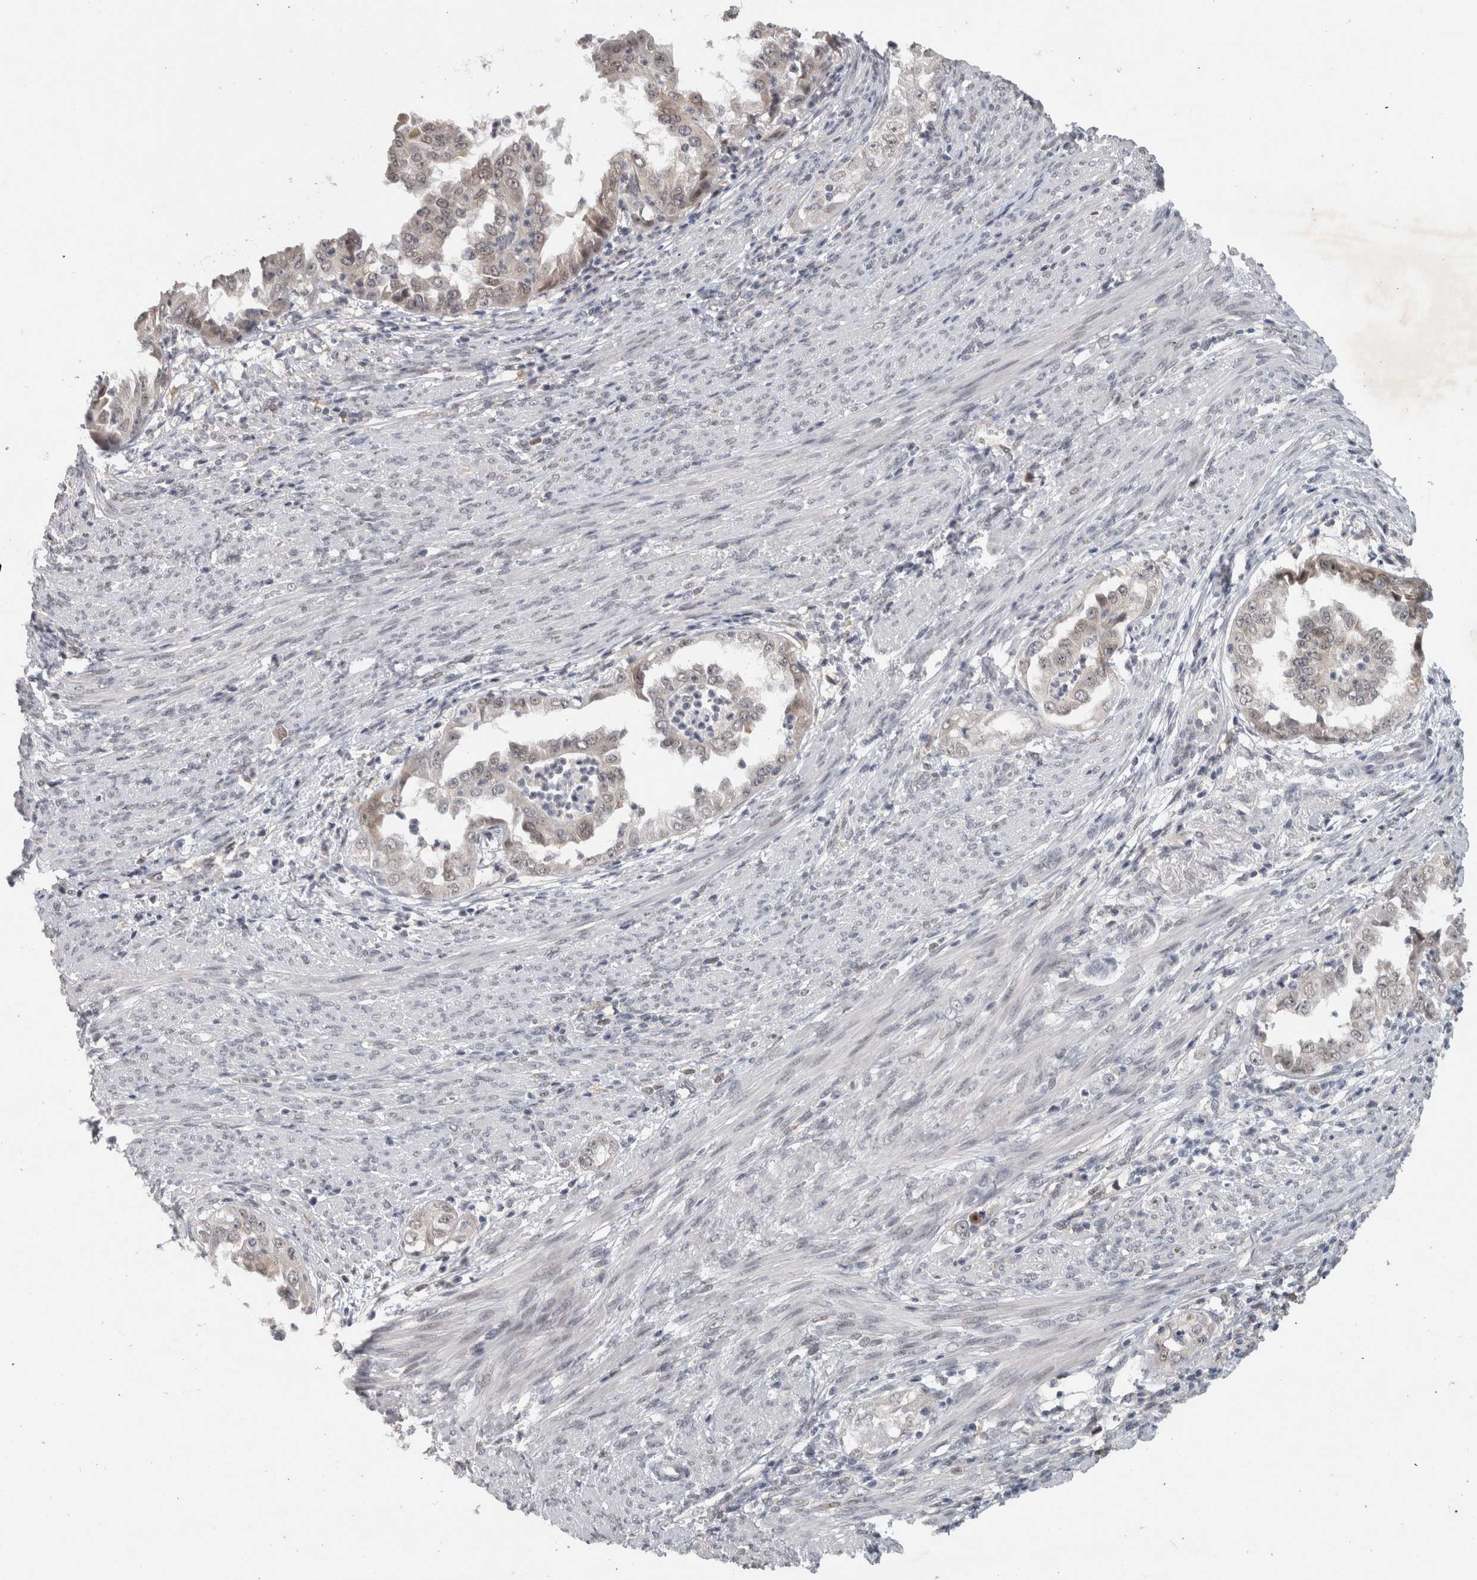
{"staining": {"intensity": "weak", "quantity": "<25%", "location": "nuclear"}, "tissue": "endometrial cancer", "cell_type": "Tumor cells", "image_type": "cancer", "snomed": [{"axis": "morphology", "description": "Adenocarcinoma, NOS"}, {"axis": "topography", "description": "Endometrium"}], "caption": "A histopathology image of human endometrial cancer (adenocarcinoma) is negative for staining in tumor cells.", "gene": "PRXL2A", "patient": {"sex": "female", "age": 85}}